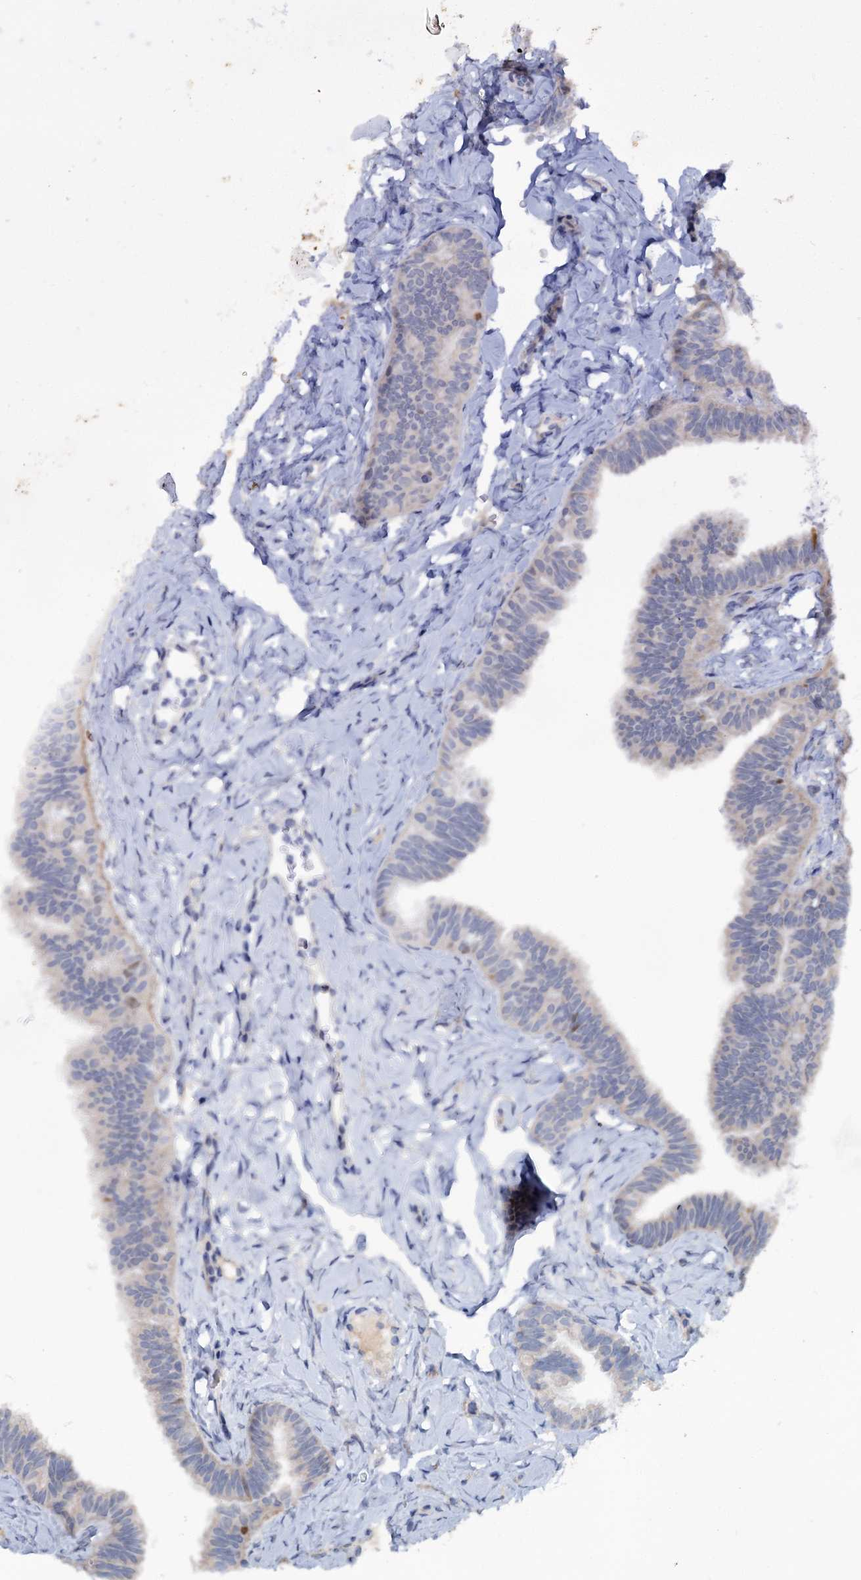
{"staining": {"intensity": "negative", "quantity": "none", "location": "none"}, "tissue": "fallopian tube", "cell_type": "Glandular cells", "image_type": "normal", "snomed": [{"axis": "morphology", "description": "Normal tissue, NOS"}, {"axis": "topography", "description": "Fallopian tube"}], "caption": "The image displays no staining of glandular cells in unremarkable fallopian tube.", "gene": "FAM111B", "patient": {"sex": "female", "age": 65}}